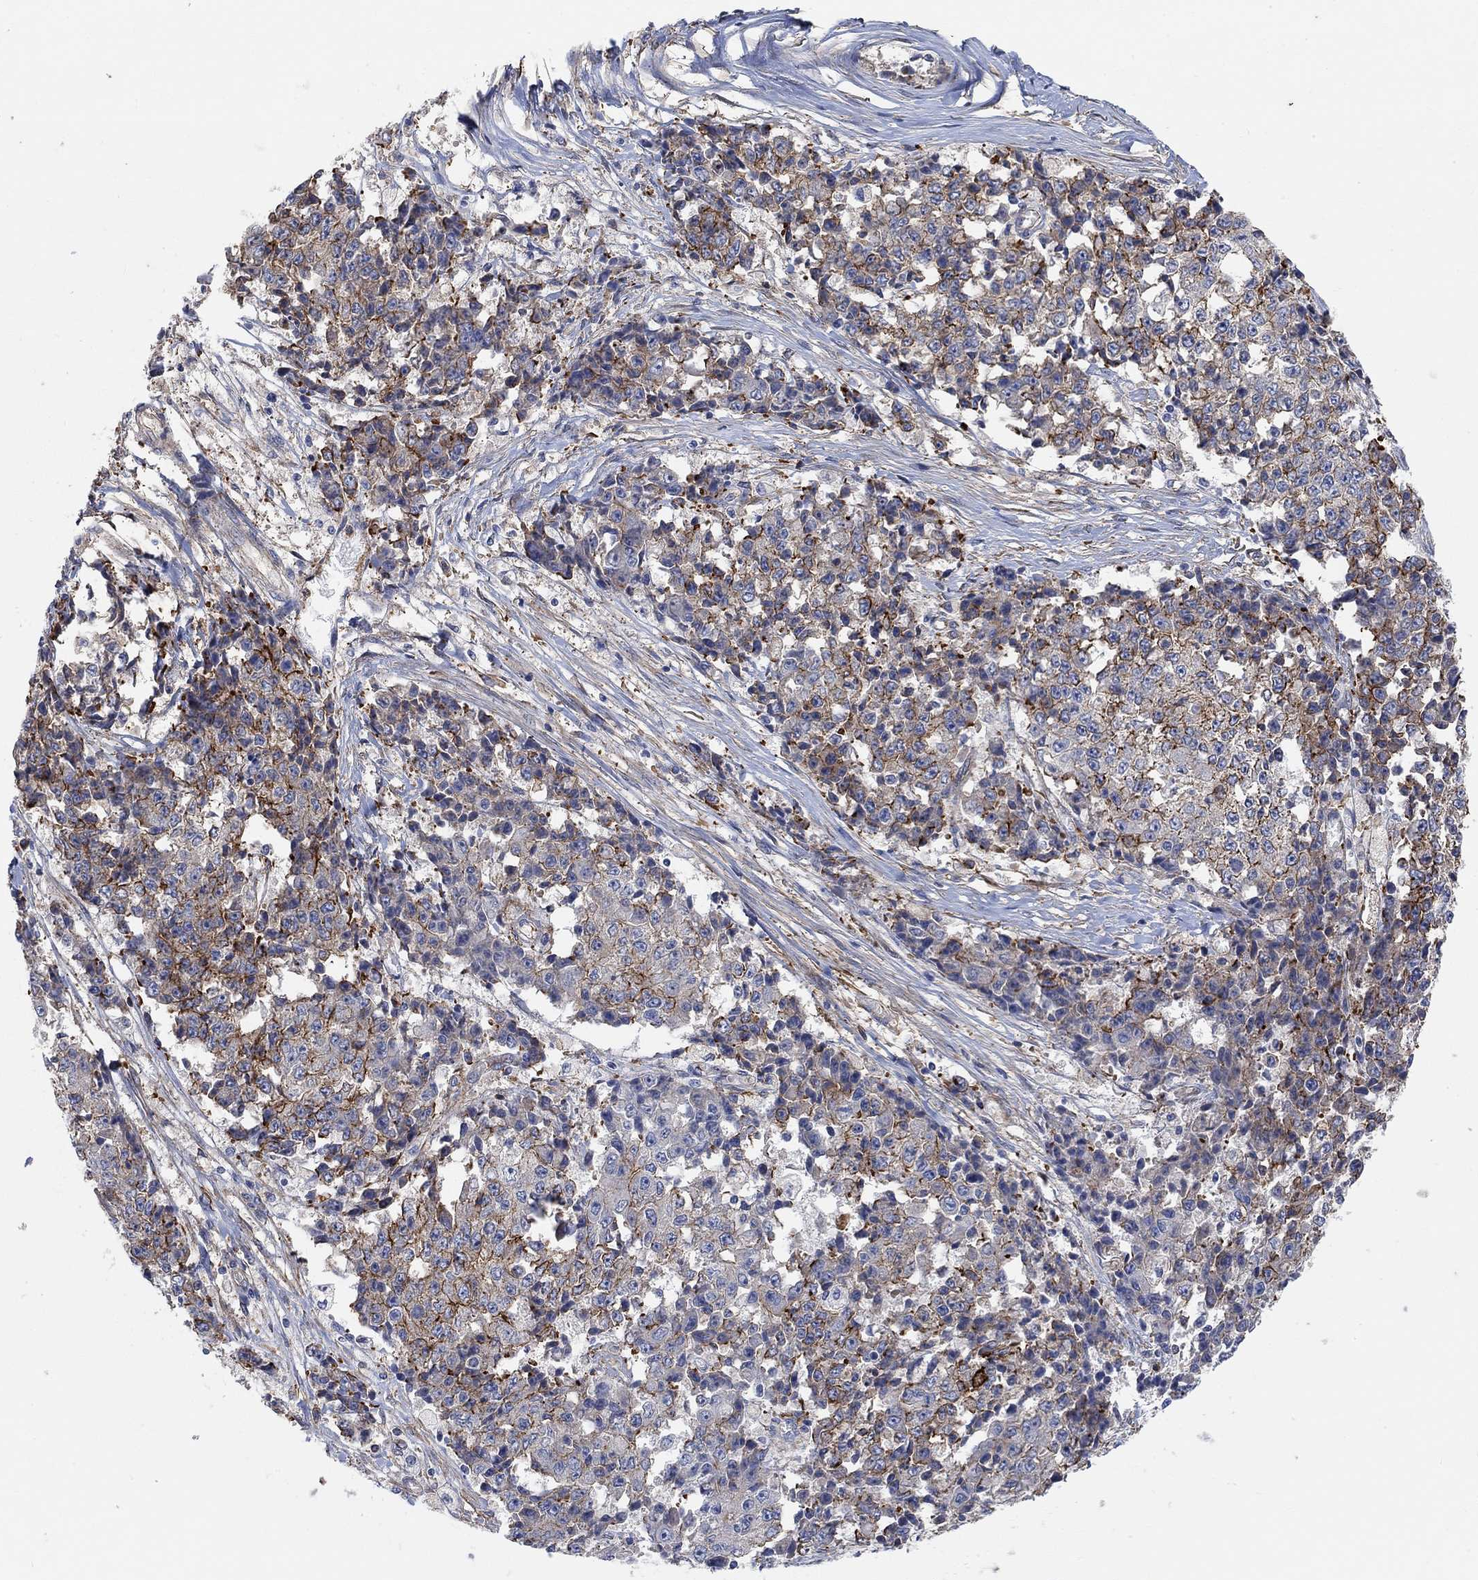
{"staining": {"intensity": "strong", "quantity": "<25%", "location": "cytoplasmic/membranous"}, "tissue": "ovarian cancer", "cell_type": "Tumor cells", "image_type": "cancer", "snomed": [{"axis": "morphology", "description": "Carcinoma, endometroid"}, {"axis": "topography", "description": "Ovary"}], "caption": "Protein analysis of ovarian cancer tissue exhibits strong cytoplasmic/membranous expression in about <25% of tumor cells.", "gene": "SYT16", "patient": {"sex": "female", "age": 42}}